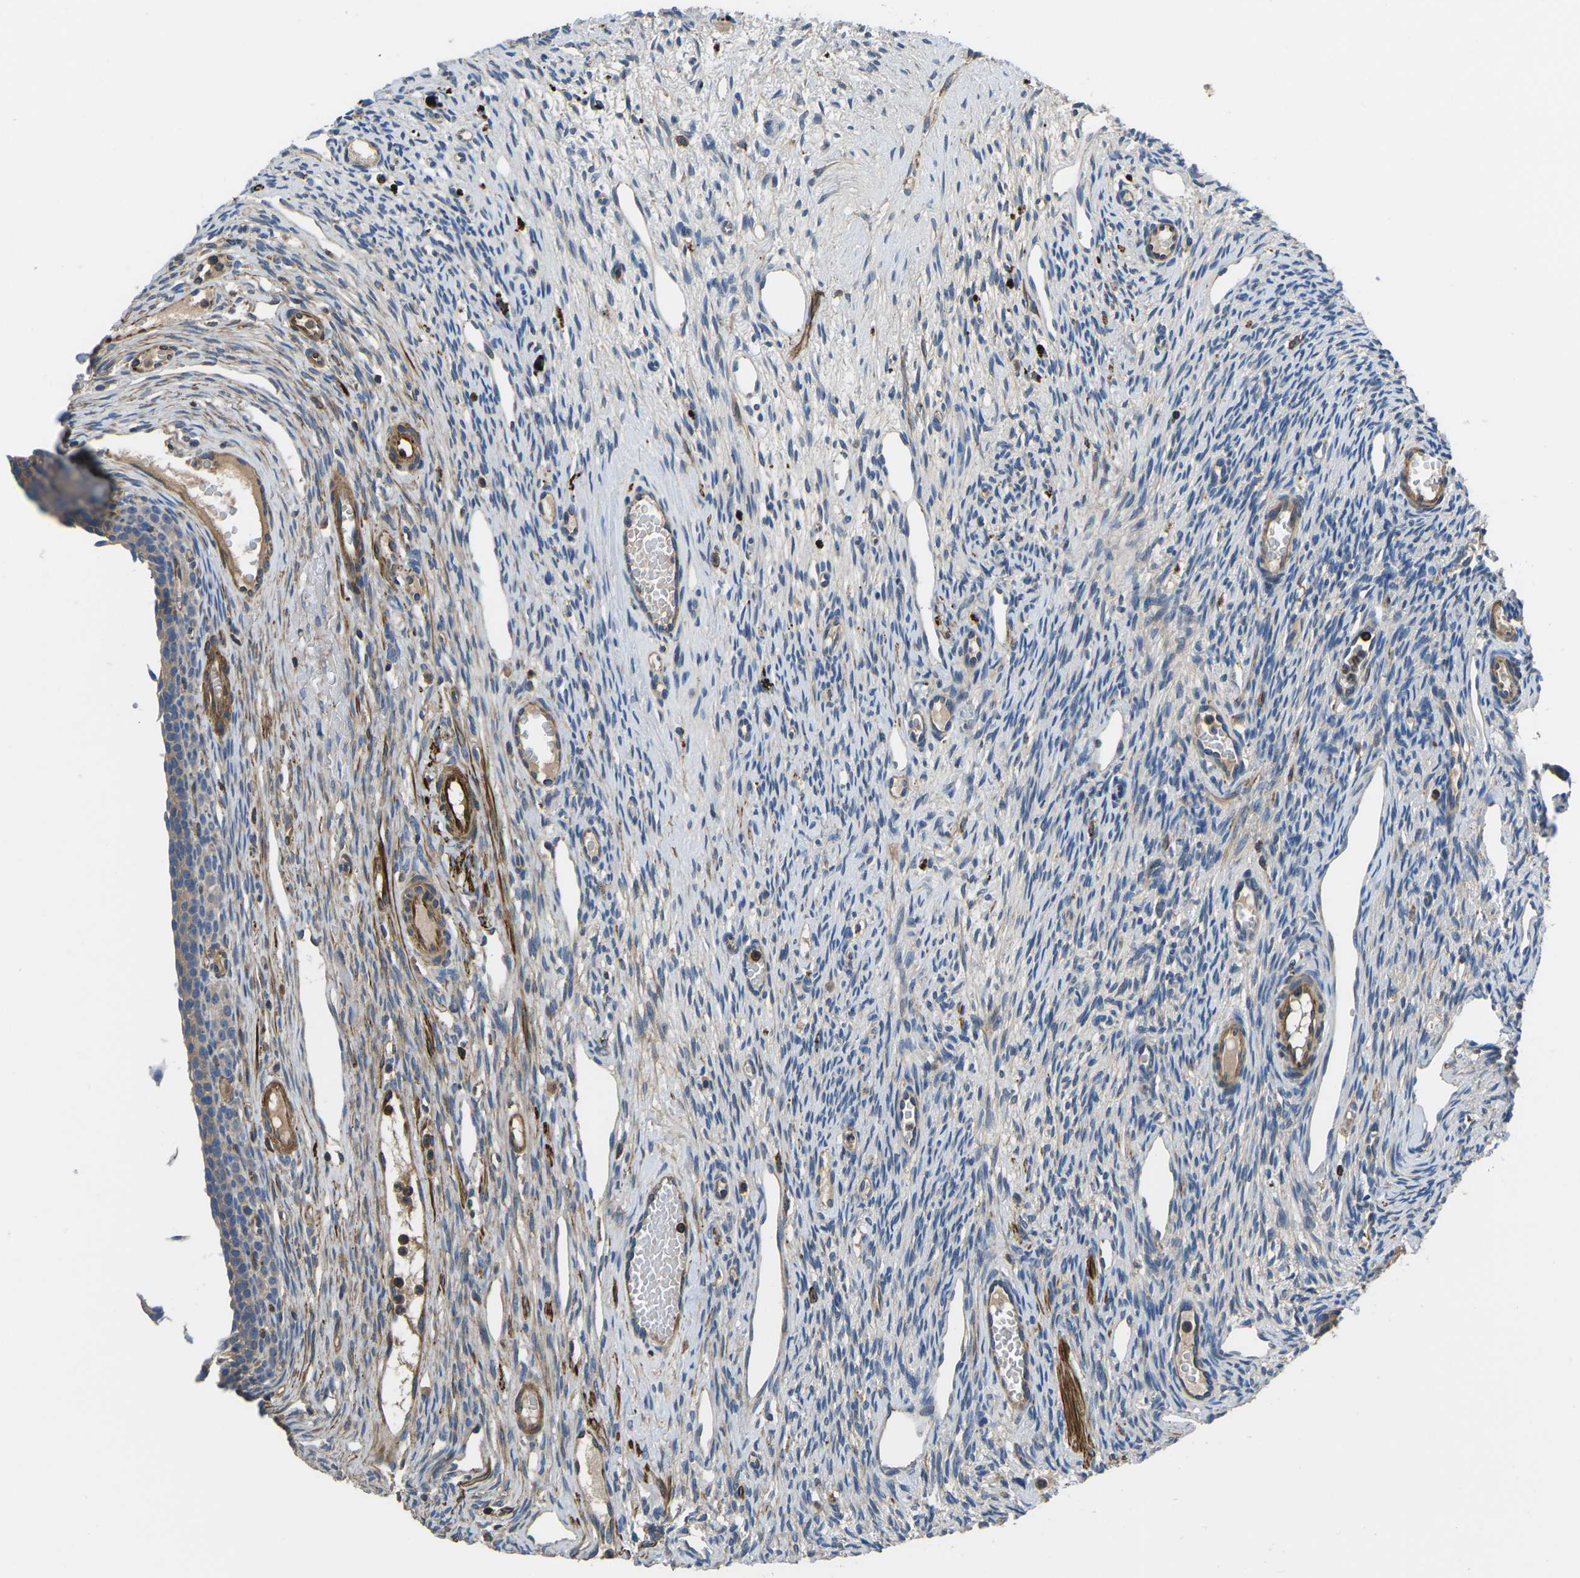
{"staining": {"intensity": "moderate", "quantity": "25%-75%", "location": "cytoplasmic/membranous"}, "tissue": "ovary", "cell_type": "Follicle cells", "image_type": "normal", "snomed": [{"axis": "morphology", "description": "Normal tissue, NOS"}, {"axis": "topography", "description": "Ovary"}], "caption": "Immunohistochemistry (IHC) micrograph of normal human ovary stained for a protein (brown), which shows medium levels of moderate cytoplasmic/membranous positivity in about 25%-75% of follicle cells.", "gene": "KCNJ15", "patient": {"sex": "female", "age": 33}}